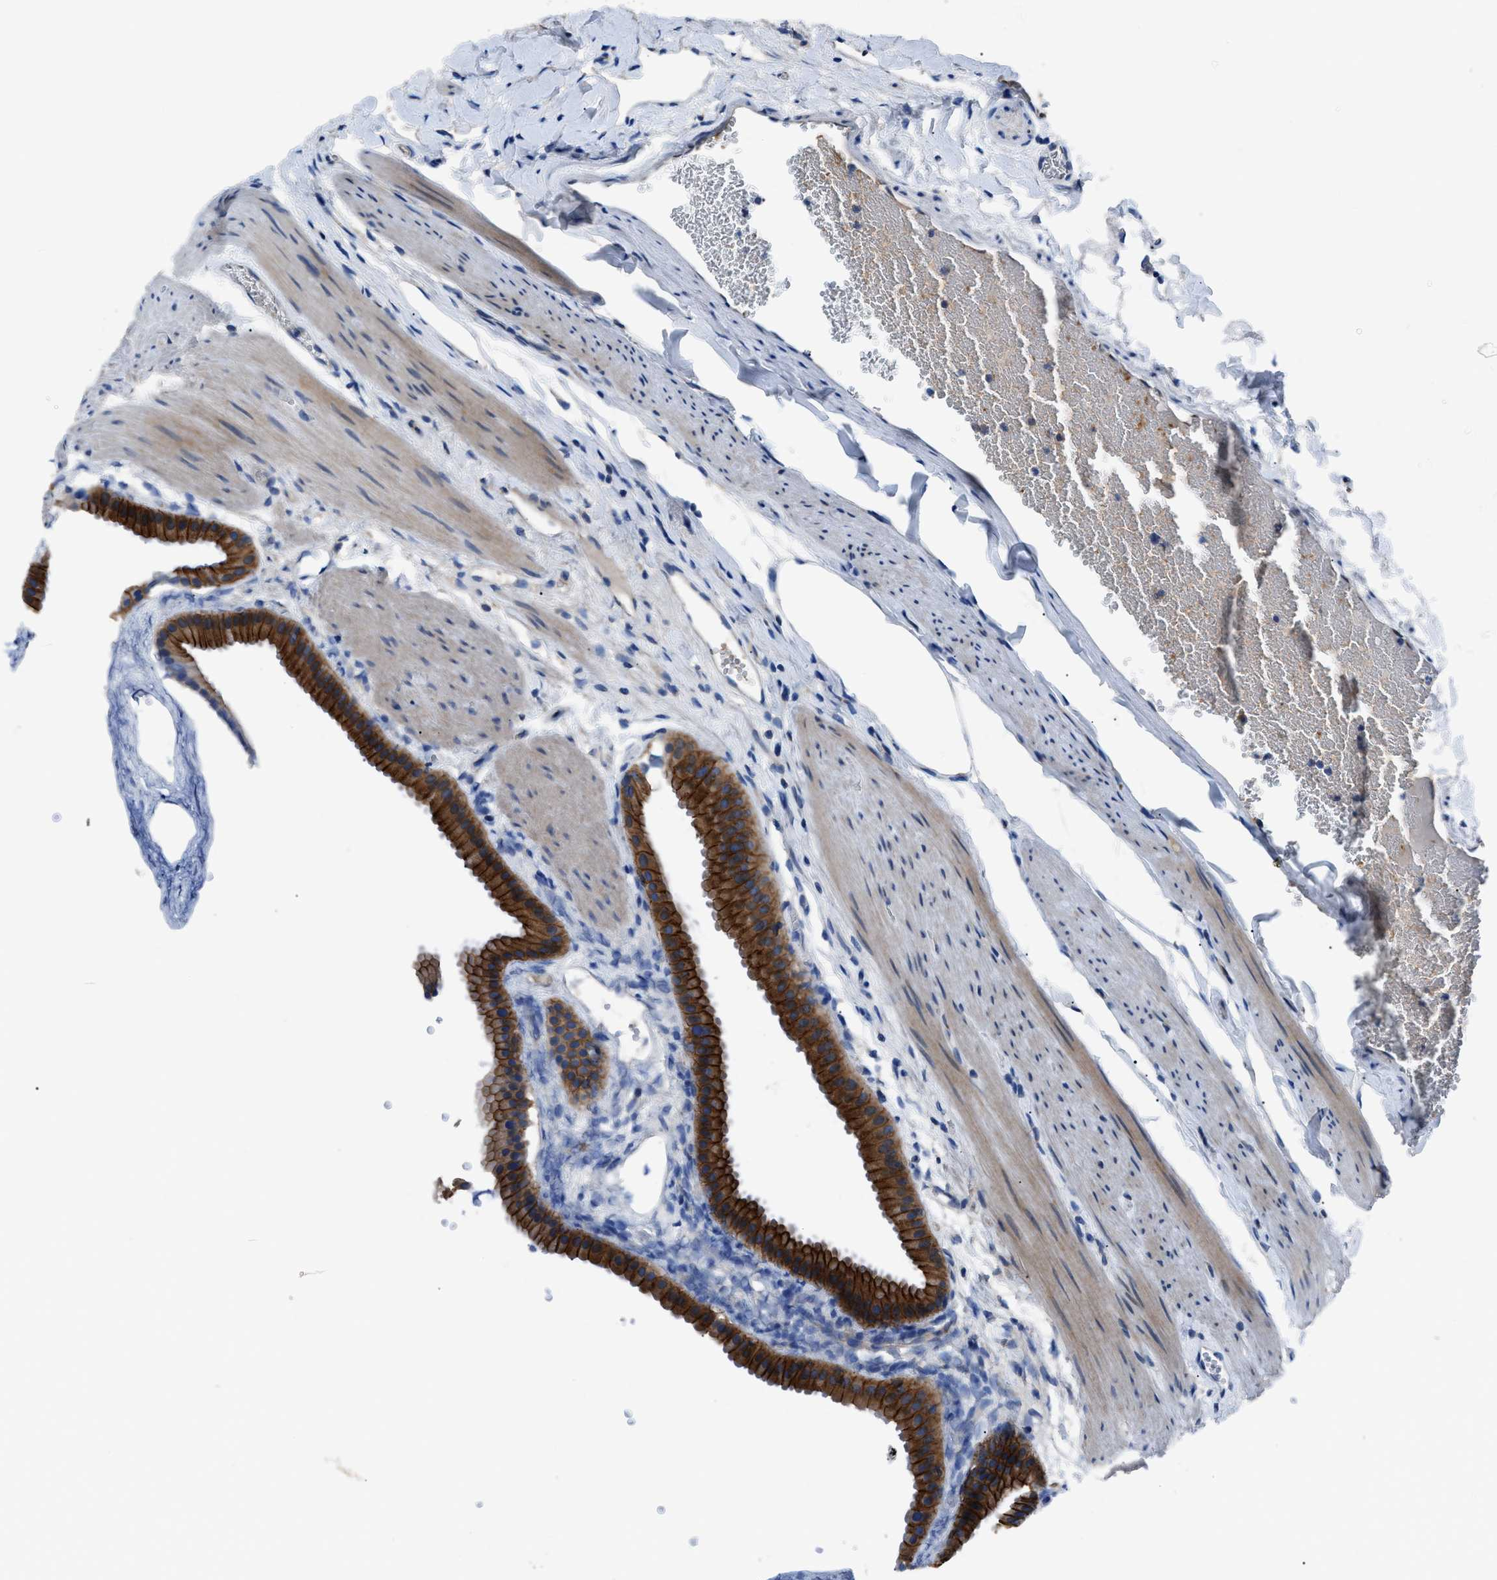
{"staining": {"intensity": "strong", "quantity": ">75%", "location": "cytoplasmic/membranous"}, "tissue": "gallbladder", "cell_type": "Glandular cells", "image_type": "normal", "snomed": [{"axis": "morphology", "description": "Normal tissue, NOS"}, {"axis": "topography", "description": "Gallbladder"}], "caption": "A histopathology image showing strong cytoplasmic/membranous positivity in about >75% of glandular cells in normal gallbladder, as visualized by brown immunohistochemical staining.", "gene": "ZDHHC24", "patient": {"sex": "female", "age": 64}}